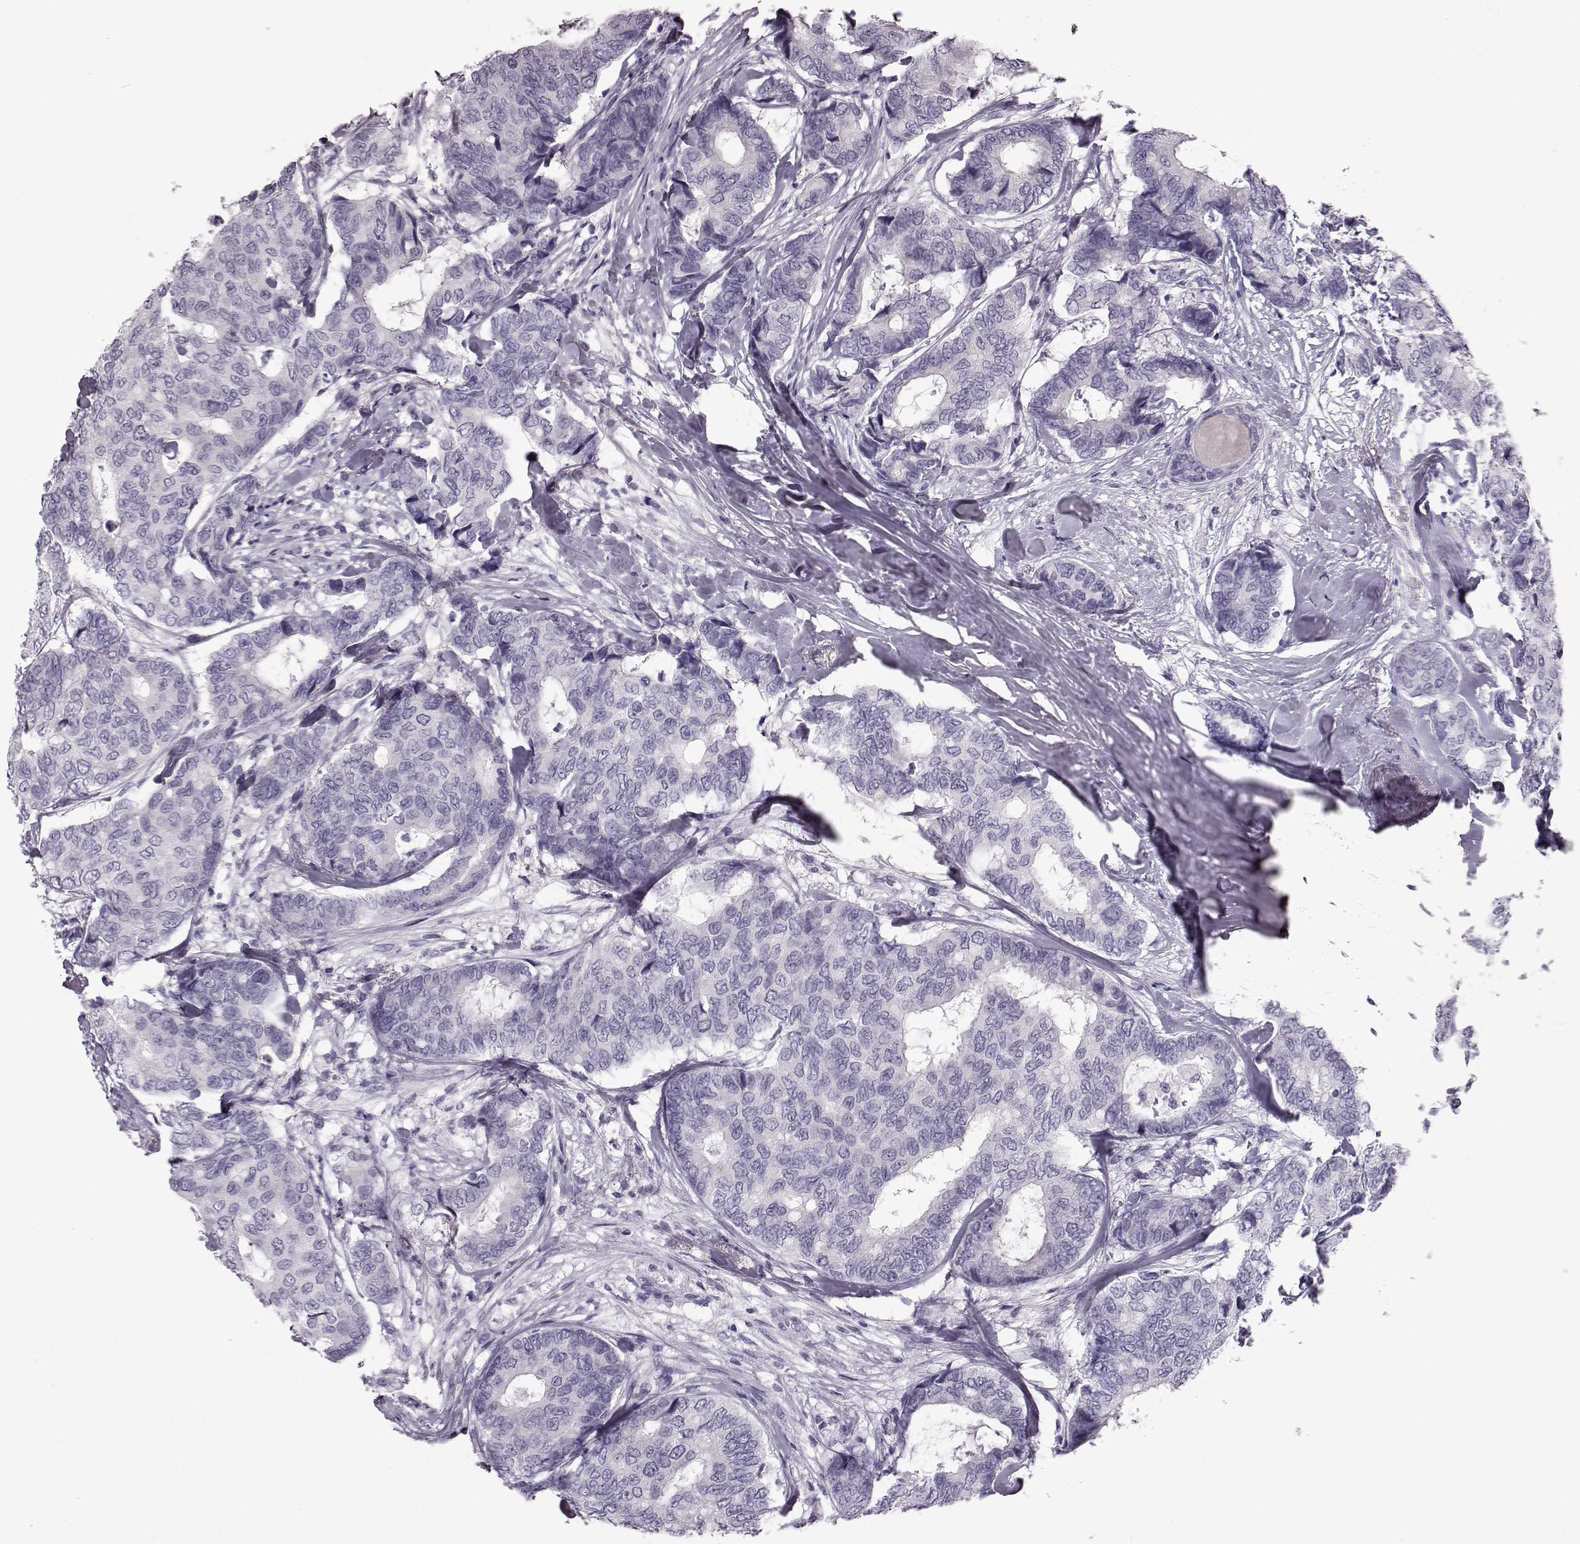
{"staining": {"intensity": "negative", "quantity": "none", "location": "none"}, "tissue": "breast cancer", "cell_type": "Tumor cells", "image_type": "cancer", "snomed": [{"axis": "morphology", "description": "Duct carcinoma"}, {"axis": "topography", "description": "Breast"}], "caption": "Immunohistochemistry (IHC) of breast cancer shows no staining in tumor cells.", "gene": "TCHHL1", "patient": {"sex": "female", "age": 75}}